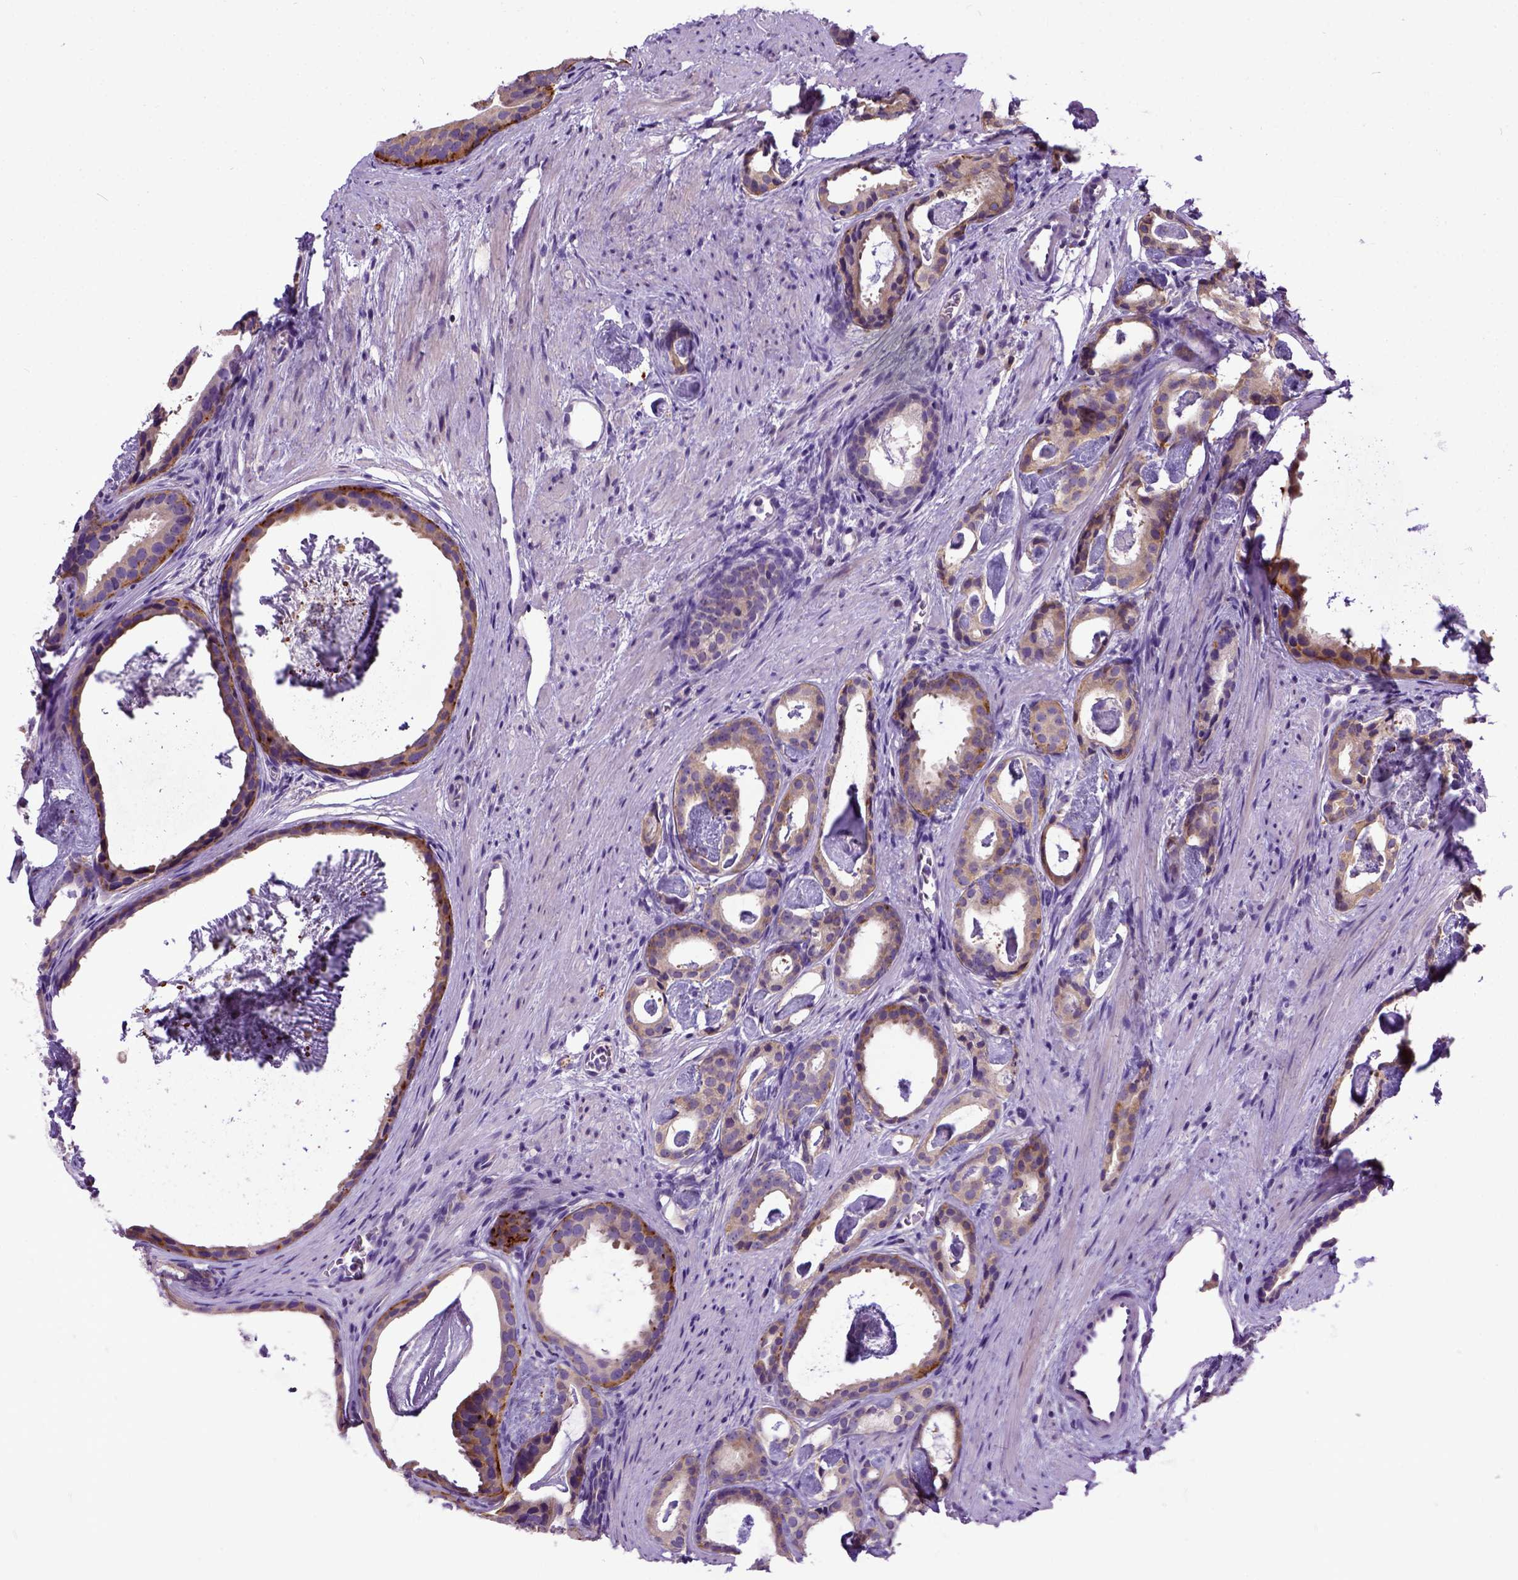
{"staining": {"intensity": "moderate", "quantity": ">75%", "location": "cytoplasmic/membranous"}, "tissue": "prostate cancer", "cell_type": "Tumor cells", "image_type": "cancer", "snomed": [{"axis": "morphology", "description": "Adenocarcinoma, Low grade"}, {"axis": "topography", "description": "Prostate and seminal vesicle, NOS"}], "caption": "Approximately >75% of tumor cells in human prostate cancer (low-grade adenocarcinoma) demonstrate moderate cytoplasmic/membranous protein staining as visualized by brown immunohistochemical staining.", "gene": "NEK5", "patient": {"sex": "male", "age": 71}}